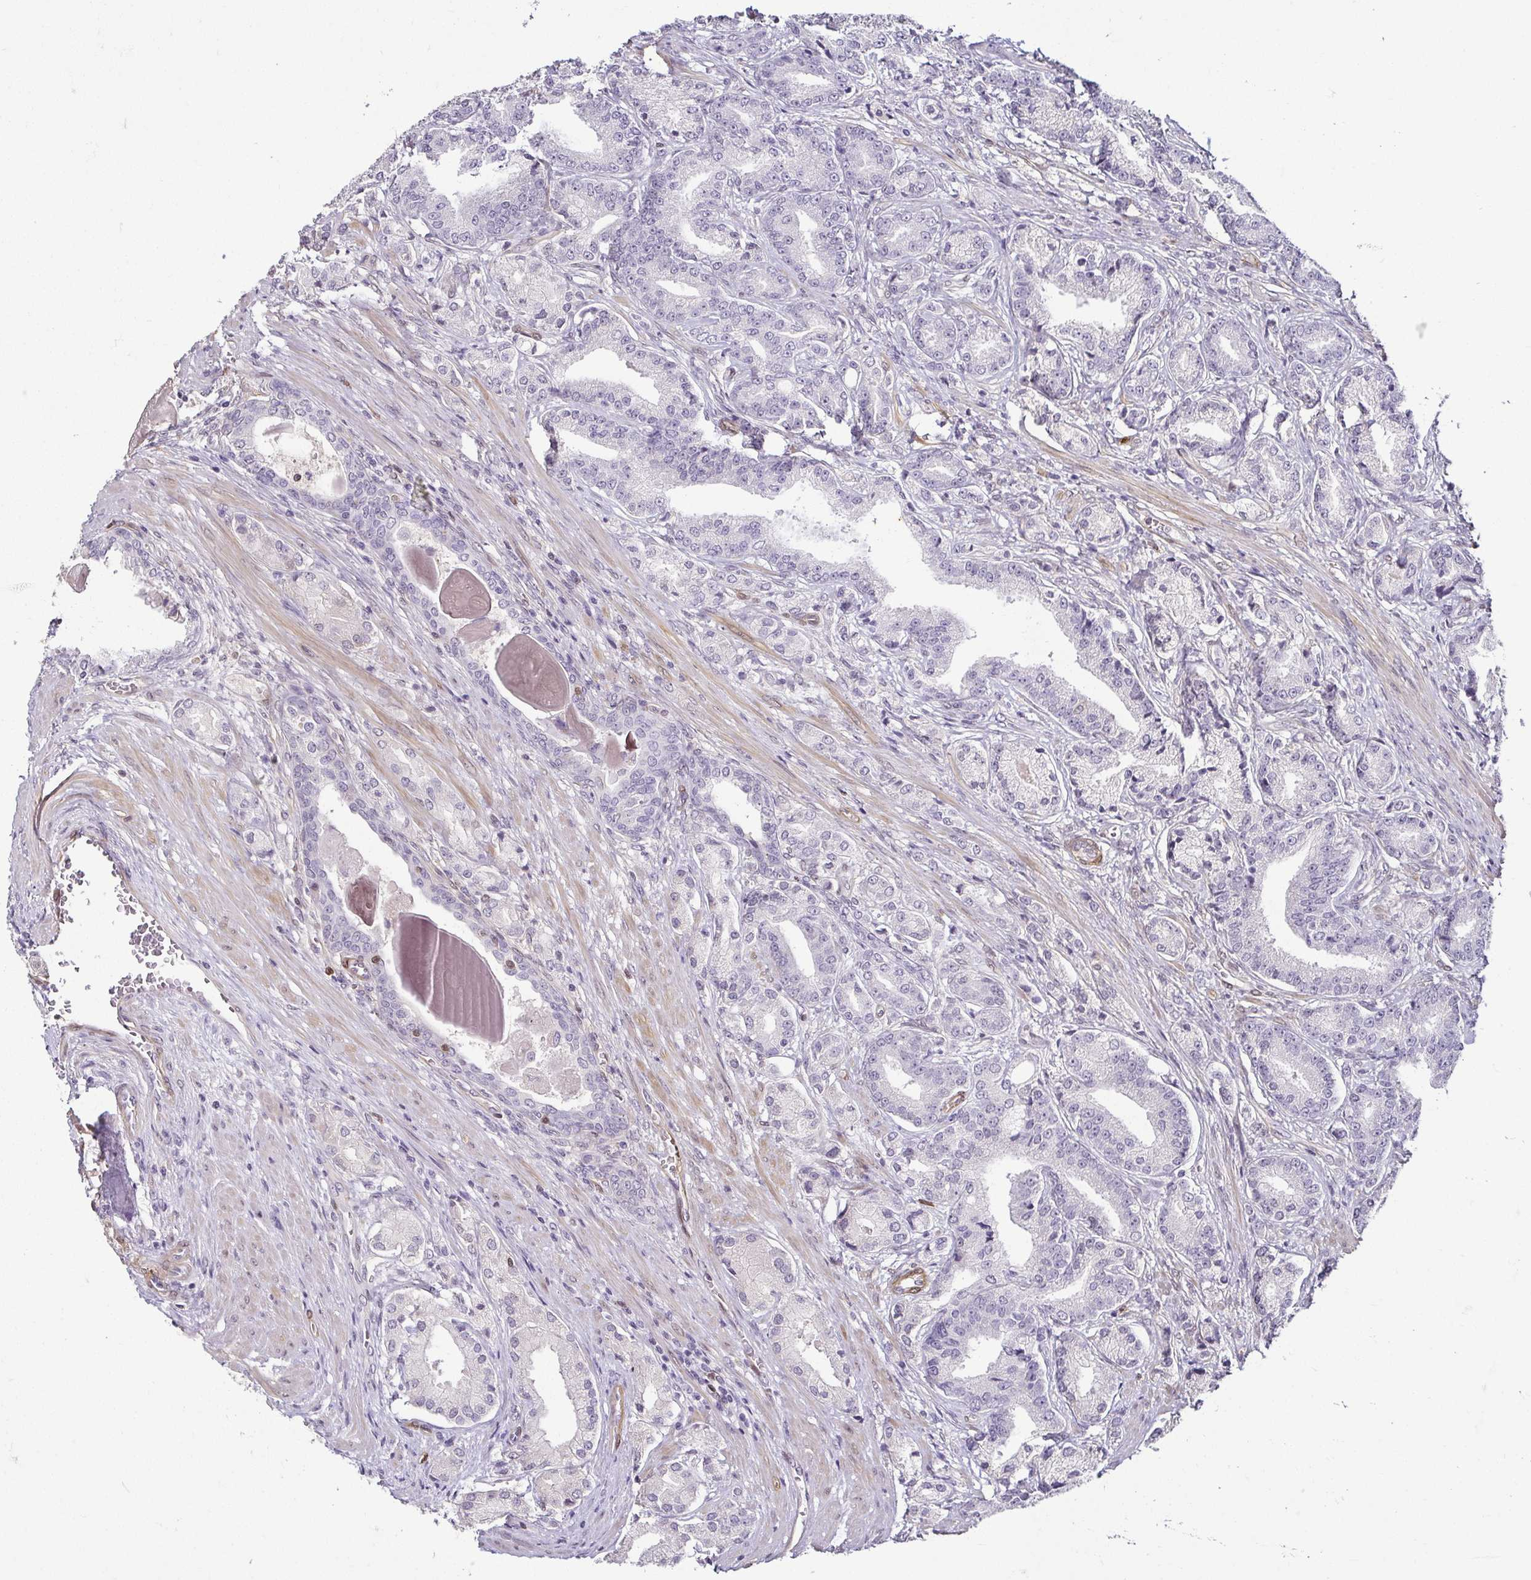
{"staining": {"intensity": "negative", "quantity": "none", "location": "none"}, "tissue": "prostate cancer", "cell_type": "Tumor cells", "image_type": "cancer", "snomed": [{"axis": "morphology", "description": "Adenocarcinoma, High grade"}, {"axis": "topography", "description": "Prostate and seminal vesicle, NOS"}], "caption": "This histopathology image is of prostate cancer stained with immunohistochemistry (IHC) to label a protein in brown with the nuclei are counter-stained blue. There is no staining in tumor cells. (DAB immunohistochemistry, high magnification).", "gene": "HOPX", "patient": {"sex": "male", "age": 61}}